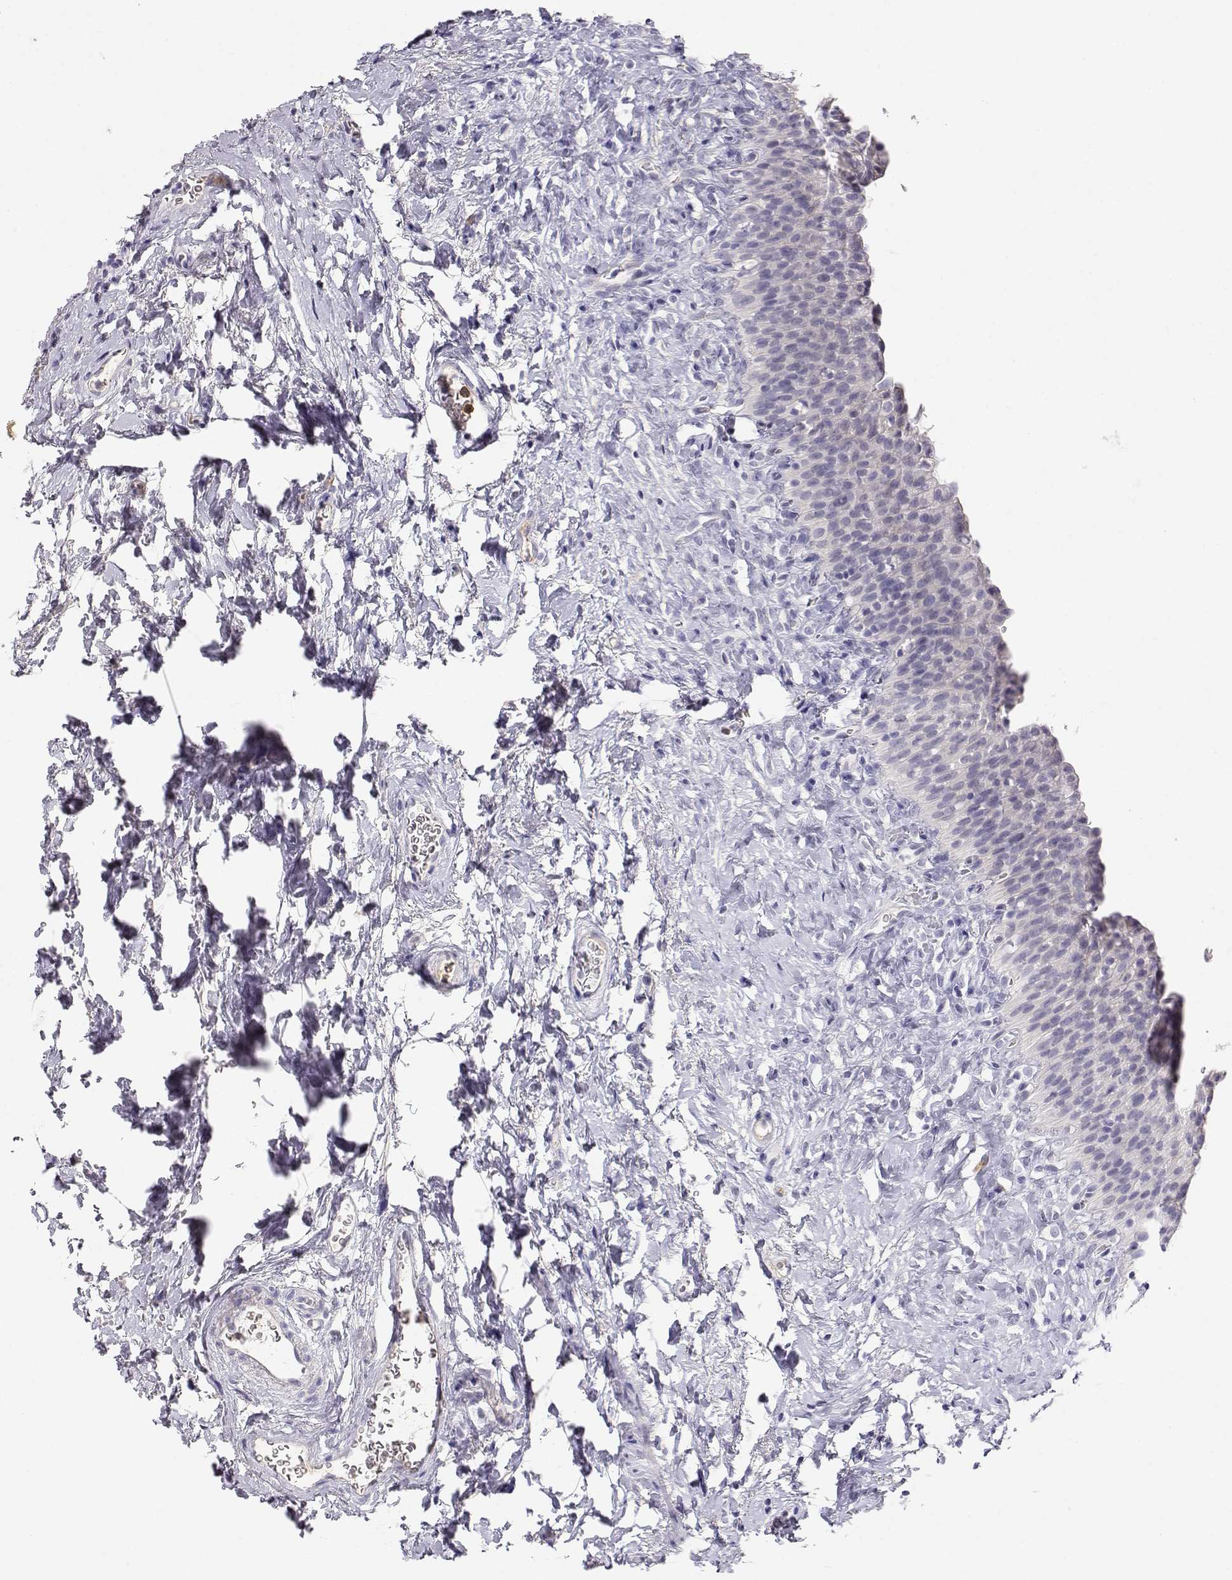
{"staining": {"intensity": "negative", "quantity": "none", "location": "none"}, "tissue": "urinary bladder", "cell_type": "Urothelial cells", "image_type": "normal", "snomed": [{"axis": "morphology", "description": "Normal tissue, NOS"}, {"axis": "topography", "description": "Urinary bladder"}], "caption": "Immunohistochemical staining of benign urinary bladder shows no significant positivity in urothelial cells.", "gene": "CDHR1", "patient": {"sex": "male", "age": 76}}